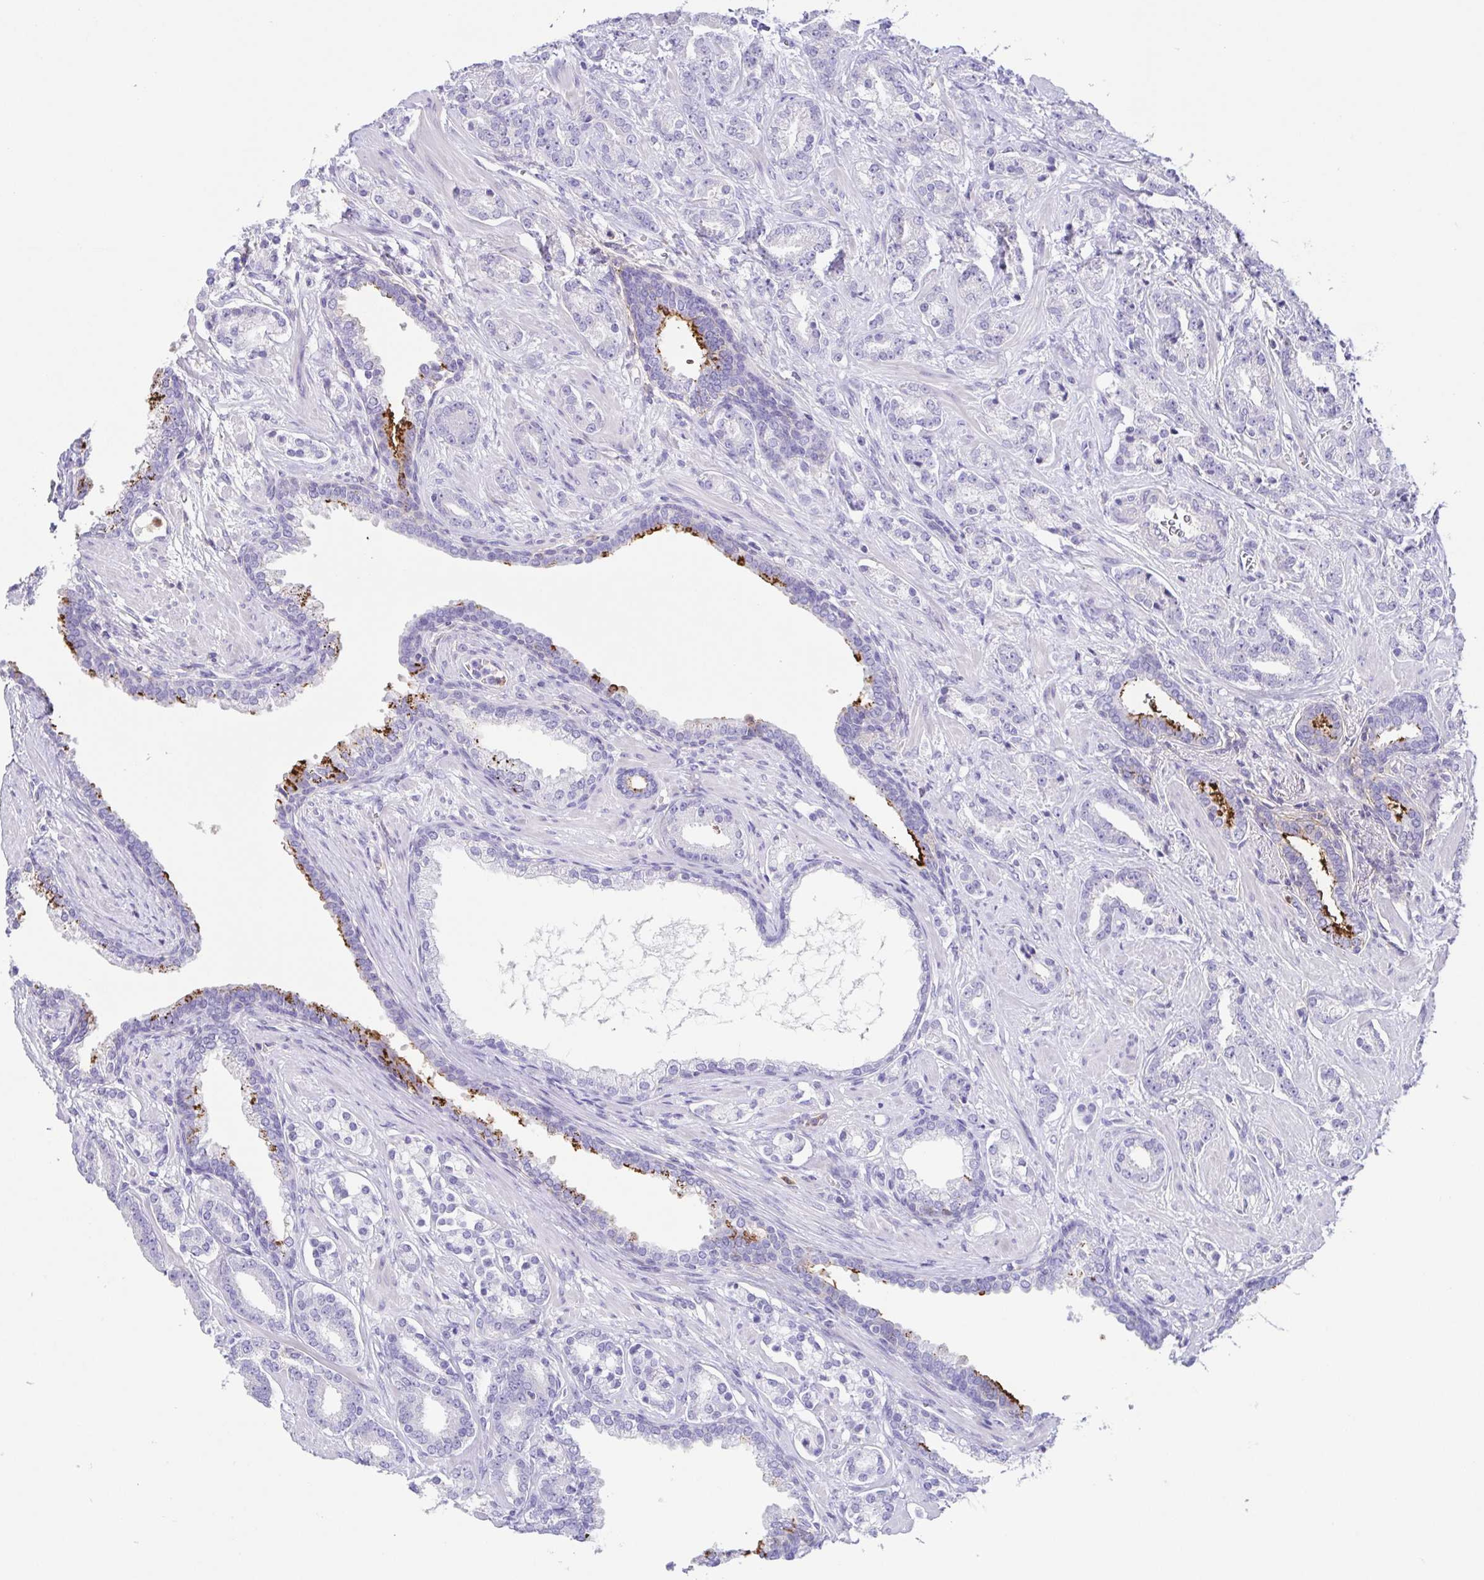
{"staining": {"intensity": "strong", "quantity": "<25%", "location": "cytoplasmic/membranous"}, "tissue": "prostate cancer", "cell_type": "Tumor cells", "image_type": "cancer", "snomed": [{"axis": "morphology", "description": "Adenocarcinoma, High grade"}, {"axis": "topography", "description": "Prostate"}], "caption": "The micrograph demonstrates staining of adenocarcinoma (high-grade) (prostate), revealing strong cytoplasmic/membranous protein staining (brown color) within tumor cells.", "gene": "ARPP21", "patient": {"sex": "male", "age": 60}}